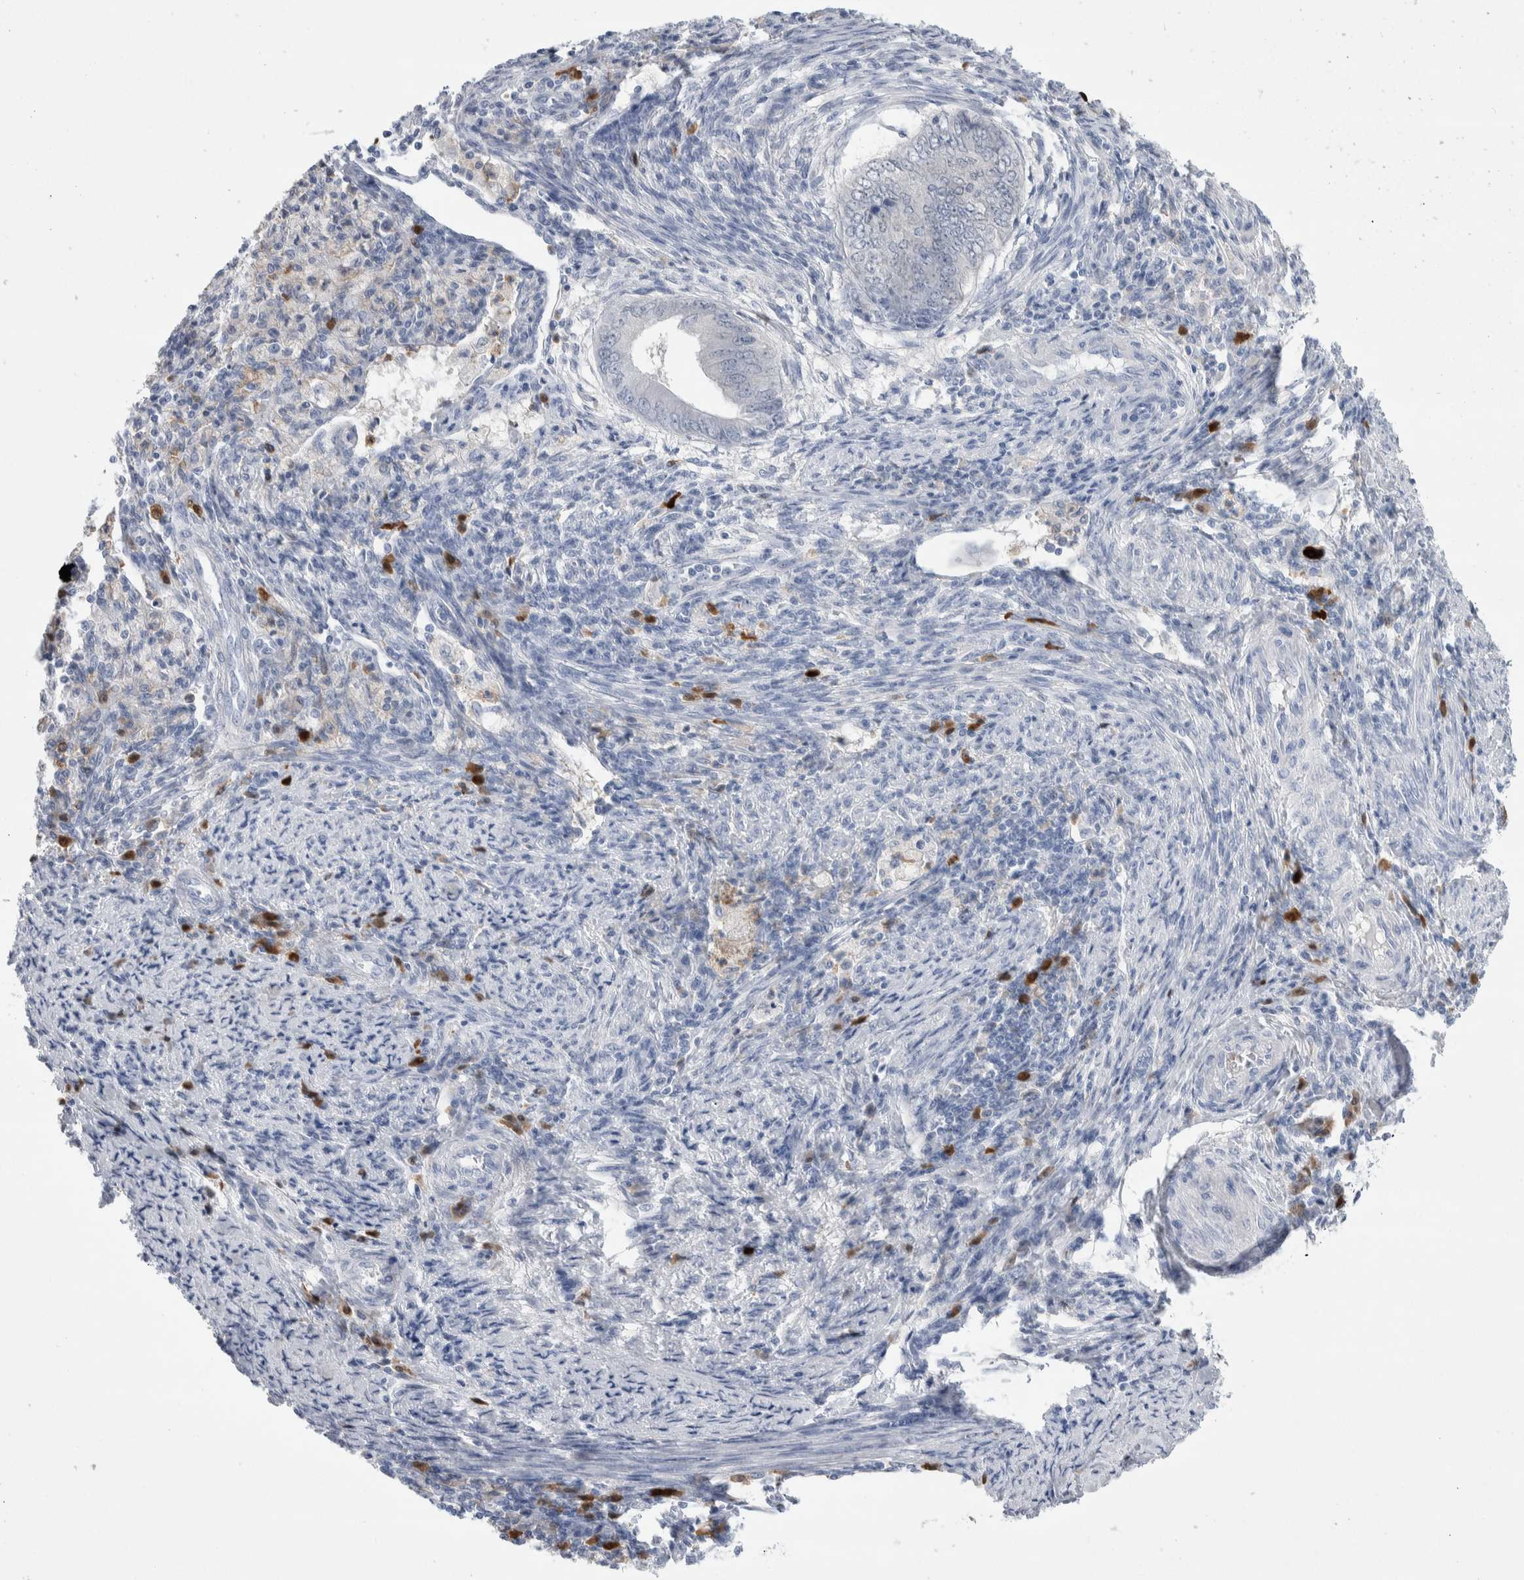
{"staining": {"intensity": "negative", "quantity": "none", "location": "none"}, "tissue": "endometrial cancer", "cell_type": "Tumor cells", "image_type": "cancer", "snomed": [{"axis": "morphology", "description": "Polyp, NOS"}, {"axis": "morphology", "description": "Adenocarcinoma, NOS"}, {"axis": "morphology", "description": "Adenoma, NOS"}, {"axis": "topography", "description": "Endometrium"}], "caption": "Immunohistochemistry (IHC) photomicrograph of endometrial cancer stained for a protein (brown), which demonstrates no staining in tumor cells. (DAB immunohistochemistry with hematoxylin counter stain).", "gene": "LURAP1L", "patient": {"sex": "female", "age": 79}}